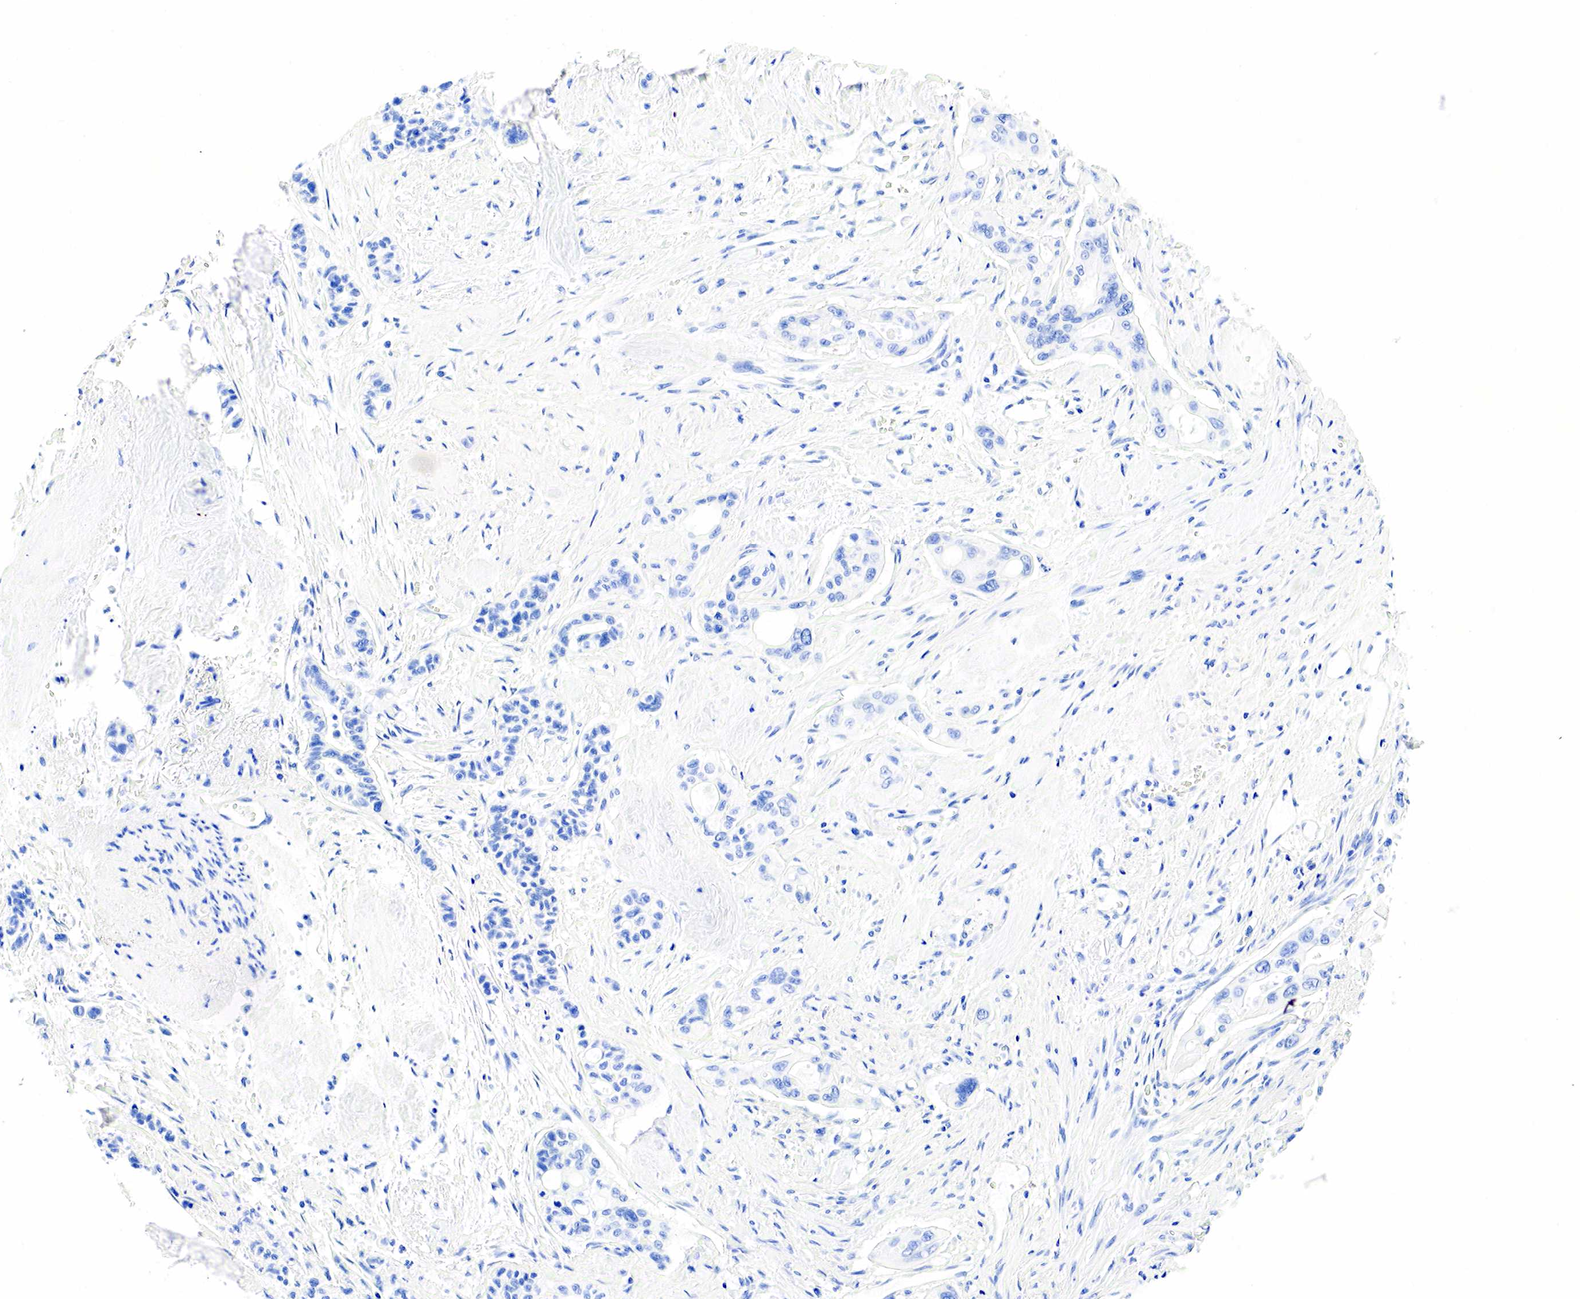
{"staining": {"intensity": "negative", "quantity": "none", "location": "none"}, "tissue": "pancreatic cancer", "cell_type": "Tumor cells", "image_type": "cancer", "snomed": [{"axis": "morphology", "description": "Adenocarcinoma, NOS"}, {"axis": "topography", "description": "Pancreas"}], "caption": "DAB immunohistochemical staining of adenocarcinoma (pancreatic) shows no significant expression in tumor cells. (DAB (3,3'-diaminobenzidine) IHC, high magnification).", "gene": "CHGA", "patient": {"sex": "male", "age": 77}}